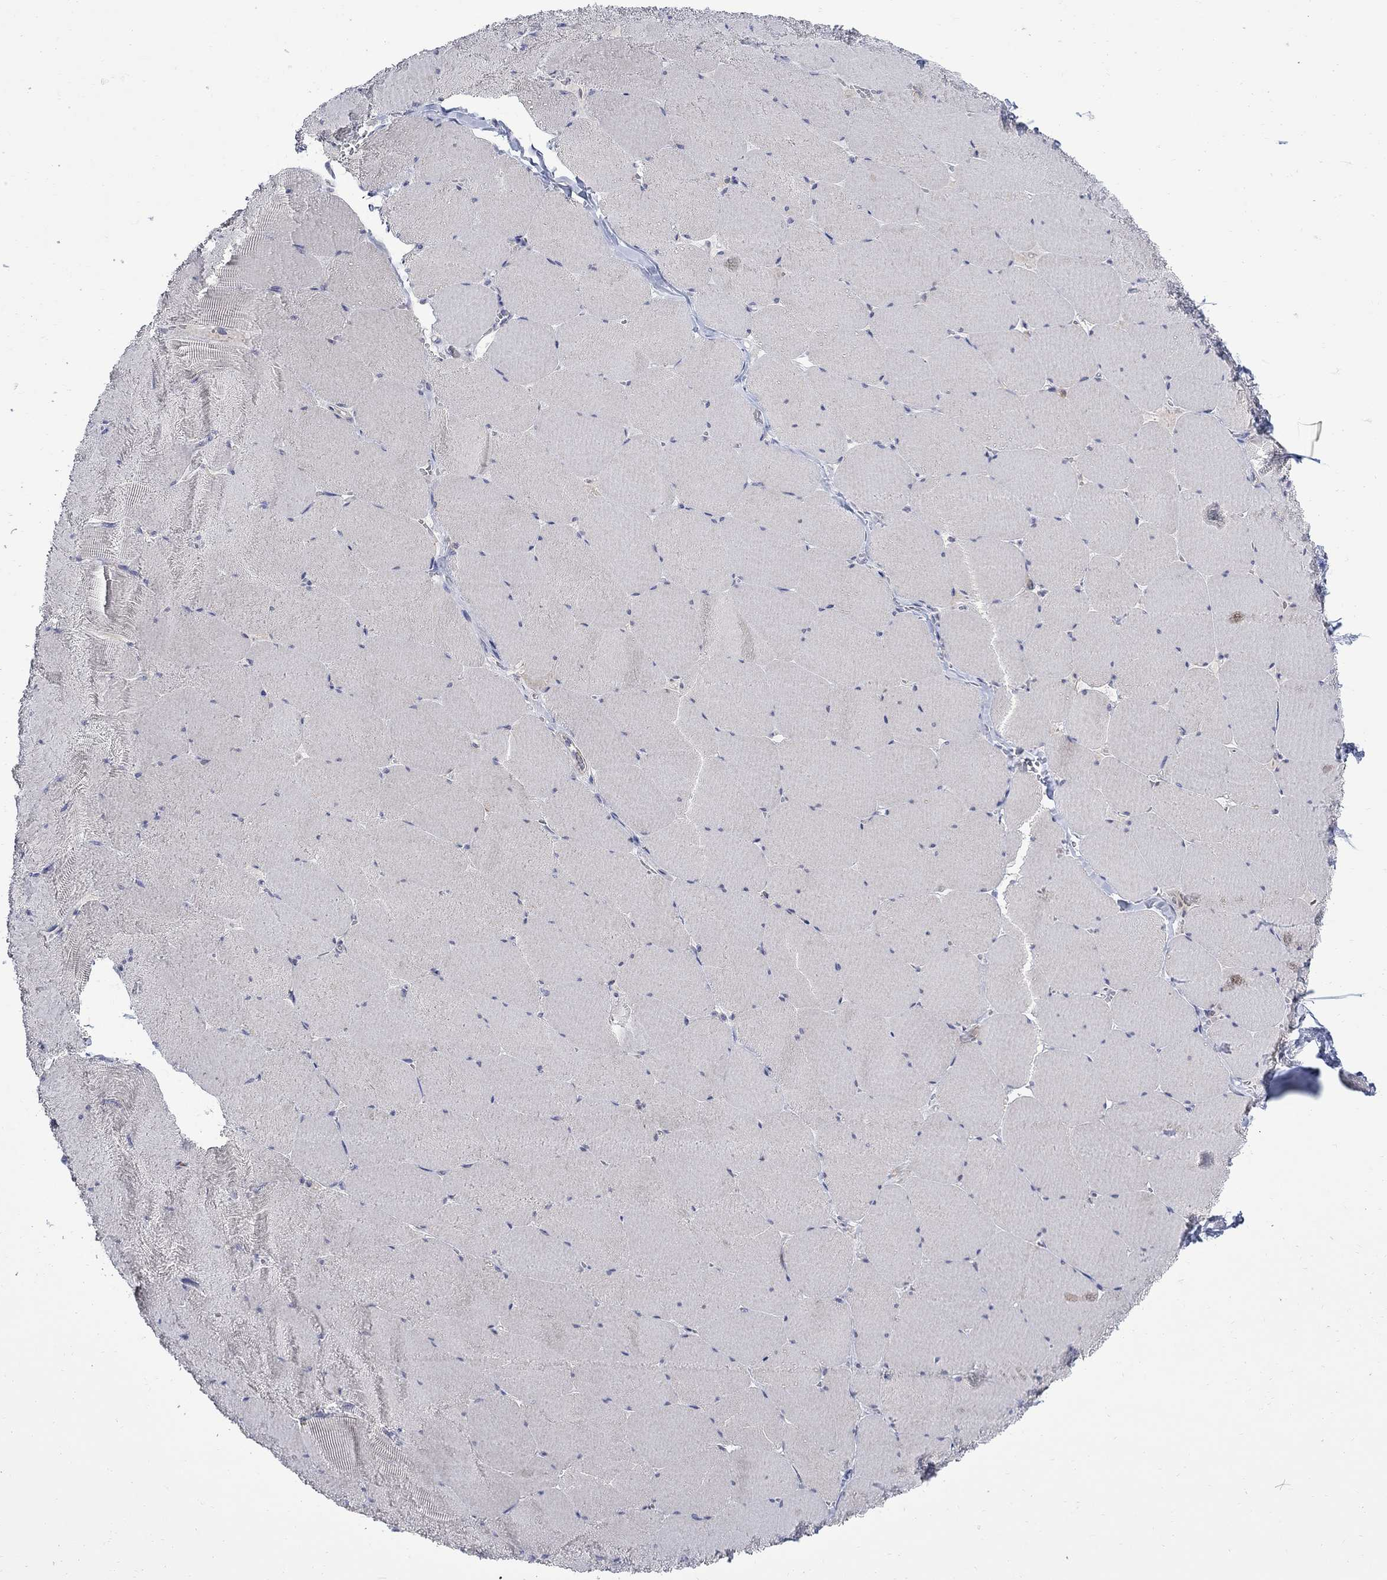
{"staining": {"intensity": "negative", "quantity": "none", "location": "none"}, "tissue": "skeletal muscle", "cell_type": "Myocytes", "image_type": "normal", "snomed": [{"axis": "morphology", "description": "Normal tissue, NOS"}, {"axis": "morphology", "description": "Malignant melanoma, Metastatic site"}, {"axis": "topography", "description": "Skeletal muscle"}], "caption": "This is a micrograph of IHC staining of unremarkable skeletal muscle, which shows no expression in myocytes.", "gene": "DLK1", "patient": {"sex": "male", "age": 50}}